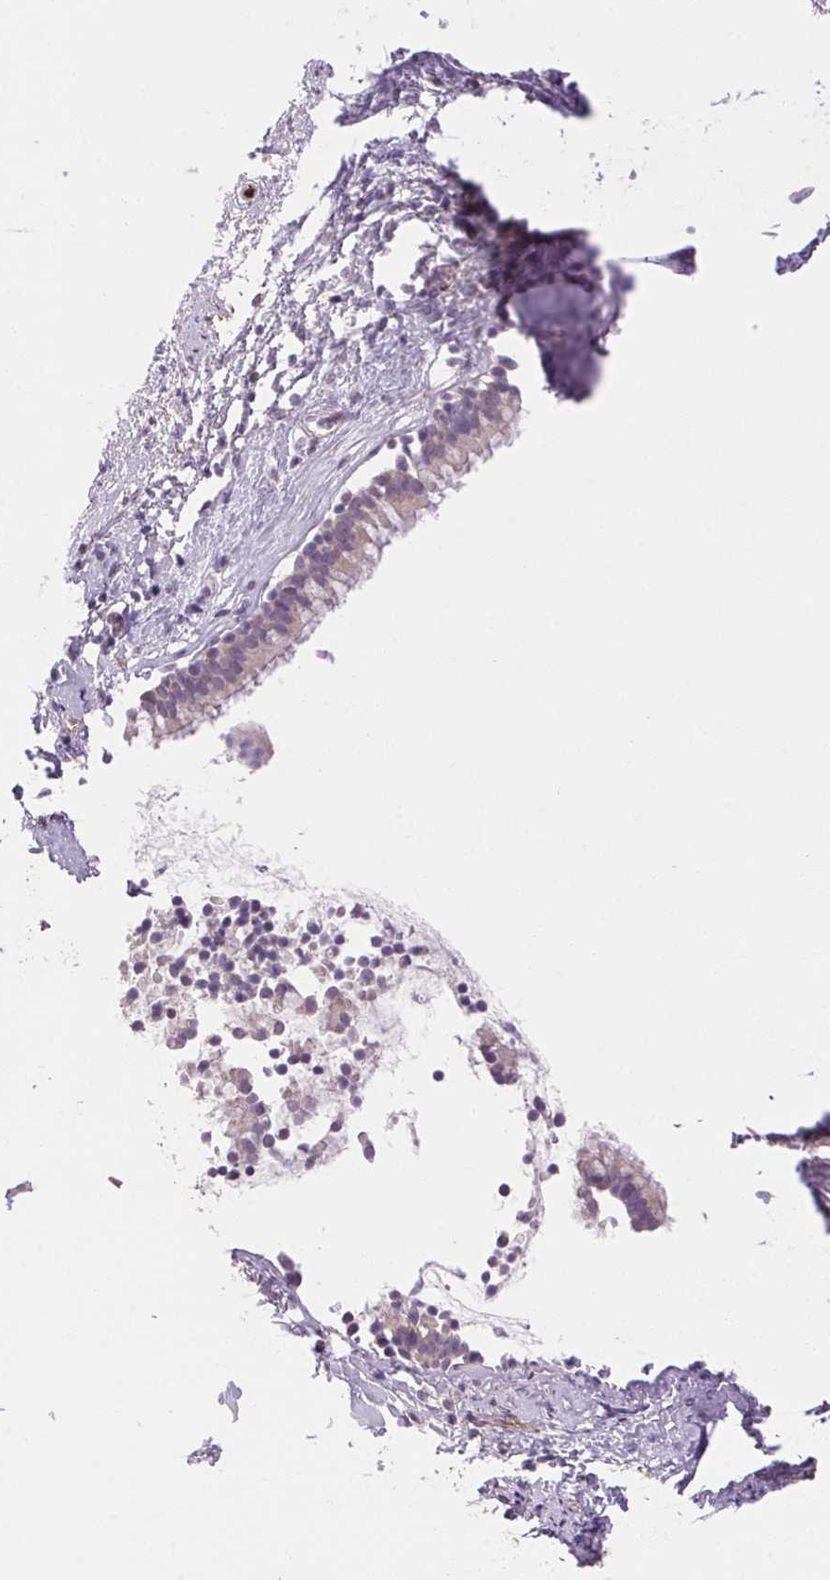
{"staining": {"intensity": "weak", "quantity": "<25%", "location": "cytoplasmic/membranous"}, "tissue": "nasopharynx", "cell_type": "Respiratory epithelial cells", "image_type": "normal", "snomed": [{"axis": "morphology", "description": "Normal tissue, NOS"}, {"axis": "topography", "description": "Nasopharynx"}], "caption": "IHC histopathology image of unremarkable human nasopharynx stained for a protein (brown), which displays no positivity in respiratory epithelial cells.", "gene": "GYG2", "patient": {"sex": "male", "age": 24}}